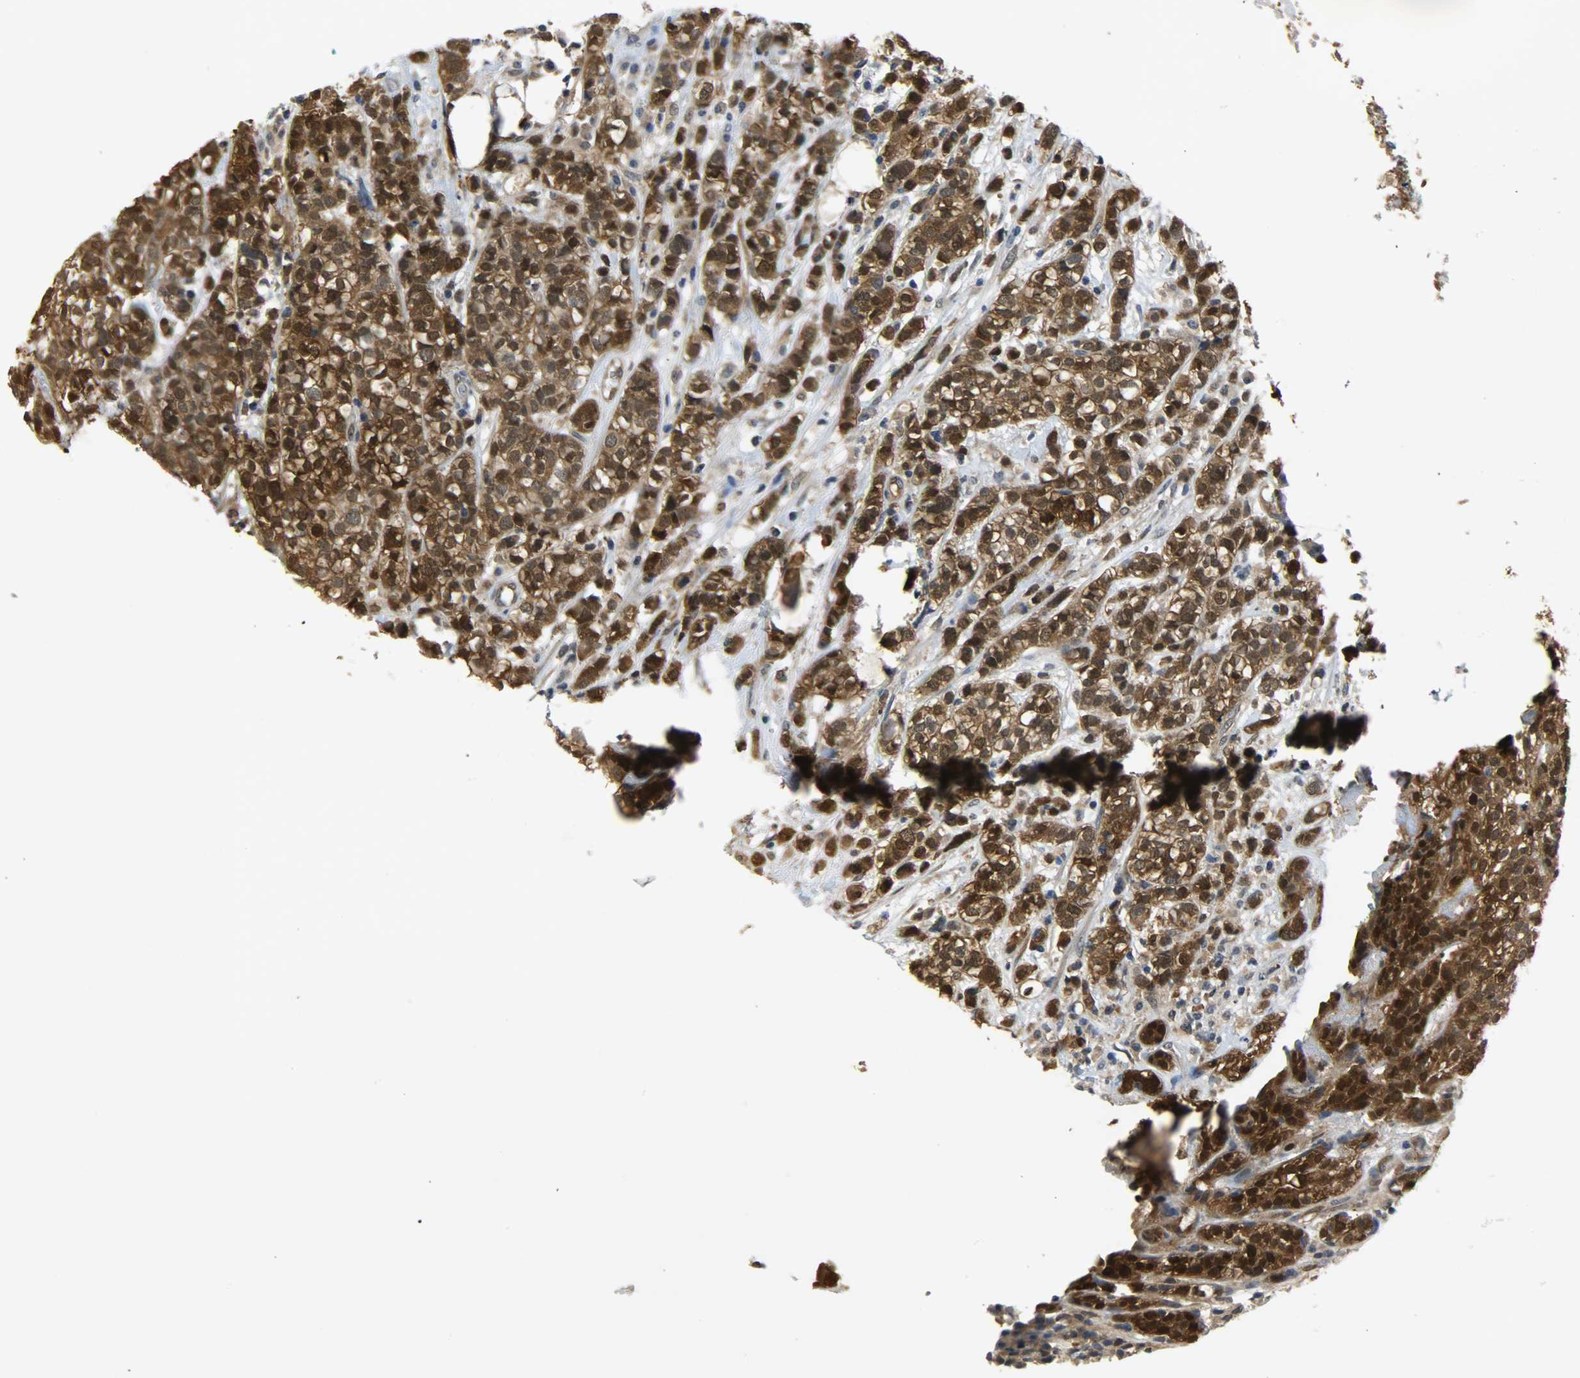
{"staining": {"intensity": "strong", "quantity": ">75%", "location": "cytoplasmic/membranous,nuclear"}, "tissue": "head and neck cancer", "cell_type": "Tumor cells", "image_type": "cancer", "snomed": [{"axis": "morphology", "description": "Adenocarcinoma, NOS"}, {"axis": "topography", "description": "Salivary gland"}, {"axis": "topography", "description": "Head-Neck"}], "caption": "Protein analysis of adenocarcinoma (head and neck) tissue displays strong cytoplasmic/membranous and nuclear staining in approximately >75% of tumor cells.", "gene": "EIF4EBP1", "patient": {"sex": "female", "age": 65}}